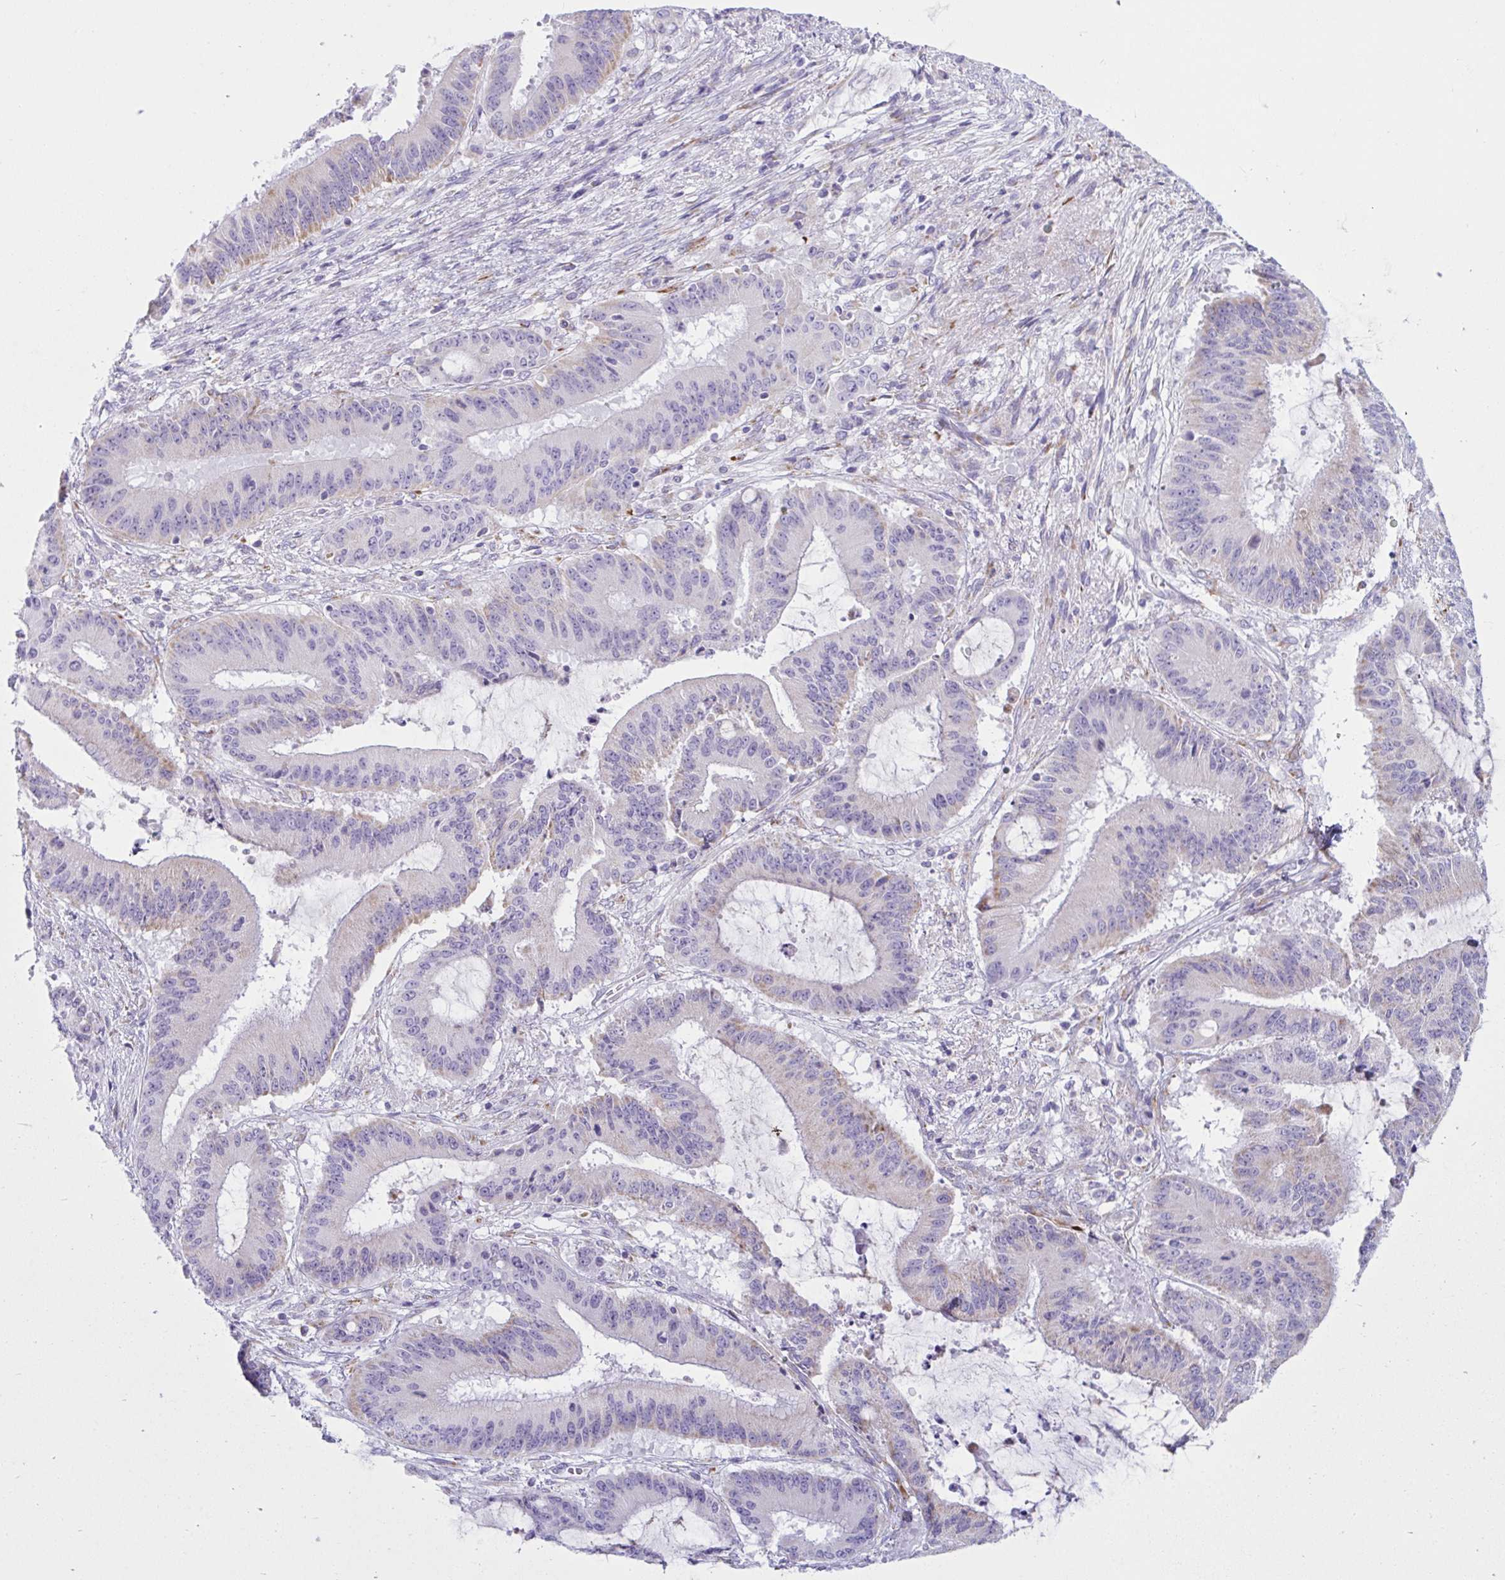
{"staining": {"intensity": "weak", "quantity": "<25%", "location": "cytoplasmic/membranous"}, "tissue": "liver cancer", "cell_type": "Tumor cells", "image_type": "cancer", "snomed": [{"axis": "morphology", "description": "Normal tissue, NOS"}, {"axis": "morphology", "description": "Cholangiocarcinoma"}, {"axis": "topography", "description": "Liver"}, {"axis": "topography", "description": "Peripheral nerve tissue"}], "caption": "High power microscopy photomicrograph of an immunohistochemistry (IHC) image of liver cancer, revealing no significant positivity in tumor cells. (DAB (3,3'-diaminobenzidine) immunohistochemistry (IHC), high magnification).", "gene": "BBS1", "patient": {"sex": "female", "age": 73}}